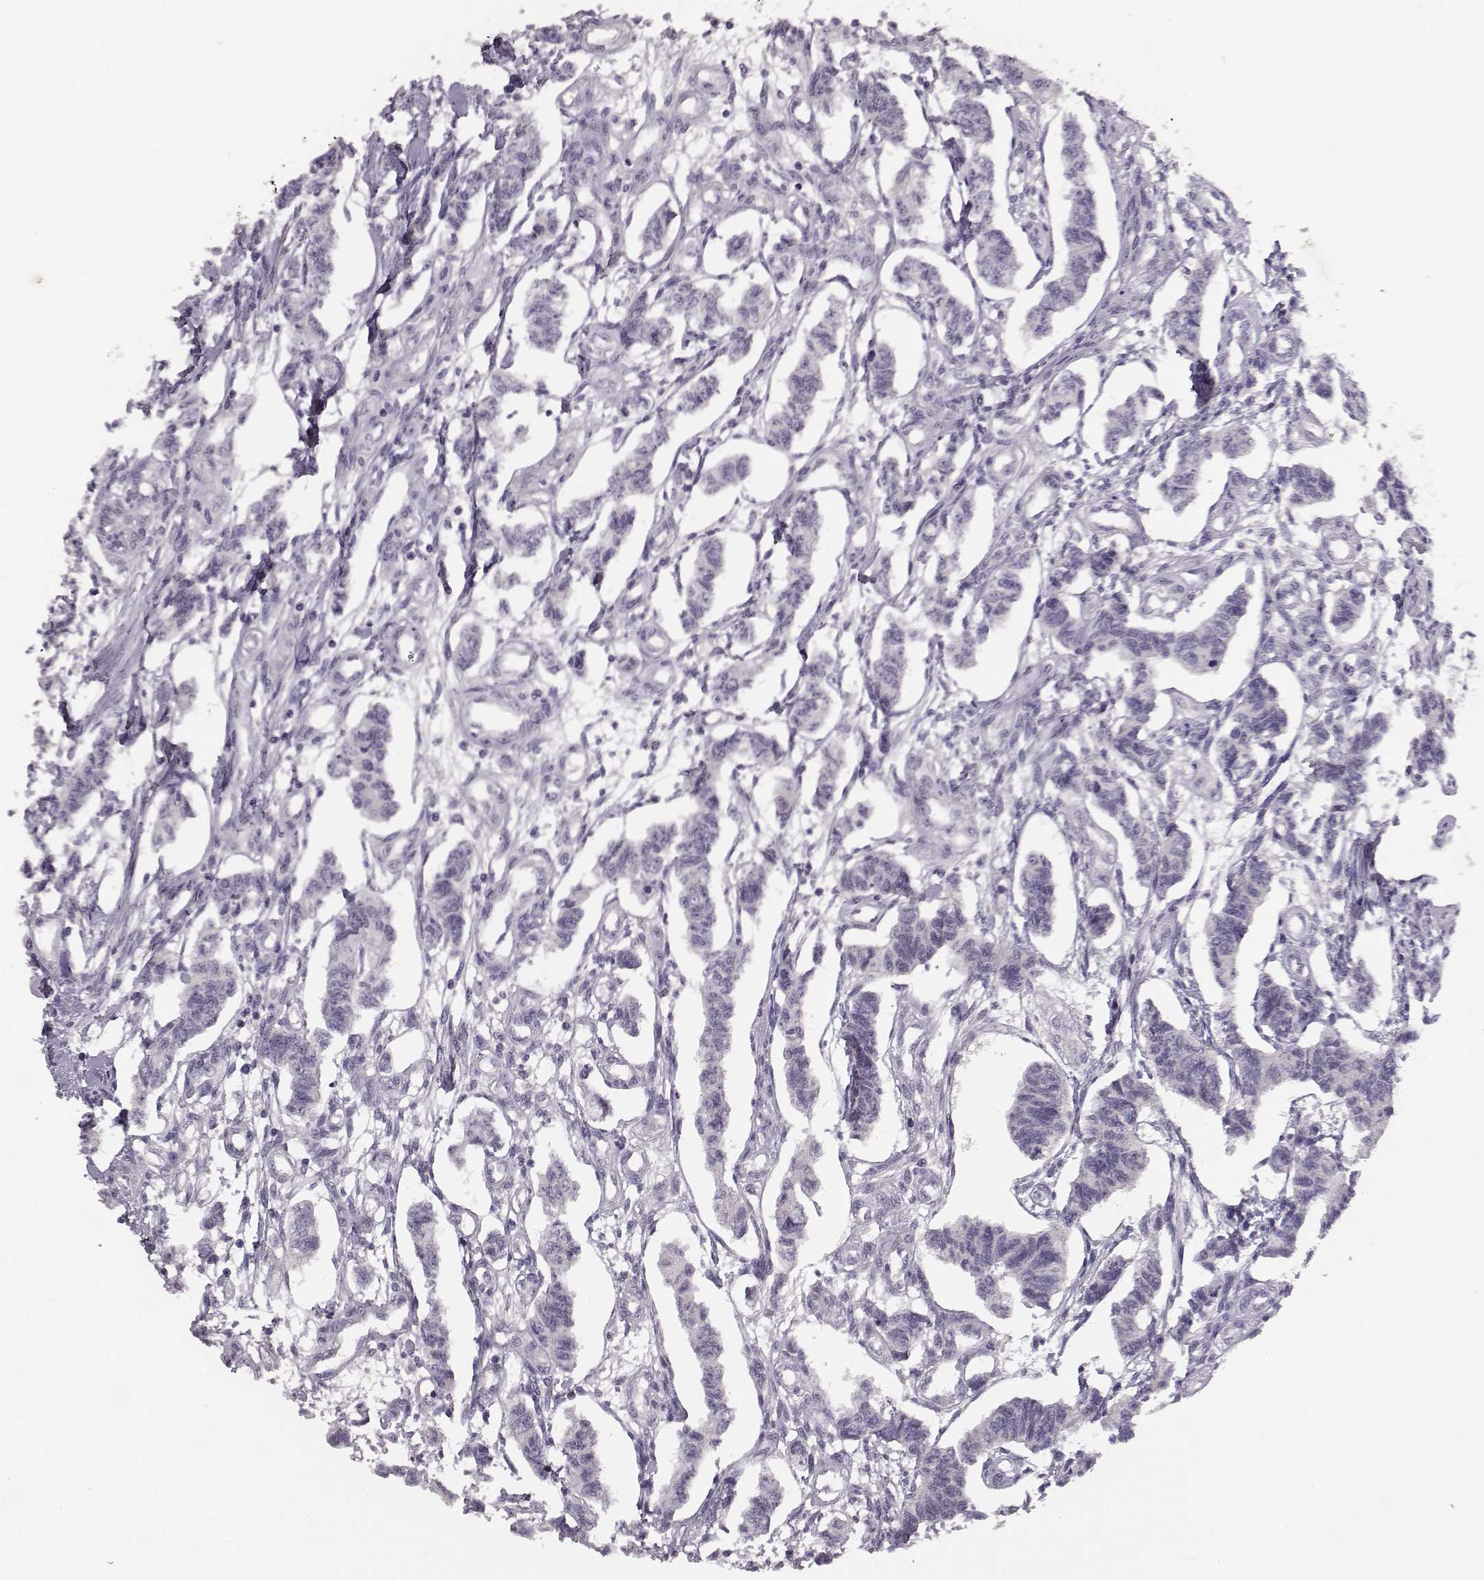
{"staining": {"intensity": "negative", "quantity": "none", "location": "none"}, "tissue": "carcinoid", "cell_type": "Tumor cells", "image_type": "cancer", "snomed": [{"axis": "morphology", "description": "Carcinoid, malignant, NOS"}, {"axis": "topography", "description": "Kidney"}], "caption": "Protein analysis of carcinoid reveals no significant expression in tumor cells.", "gene": "BFSP2", "patient": {"sex": "female", "age": 41}}